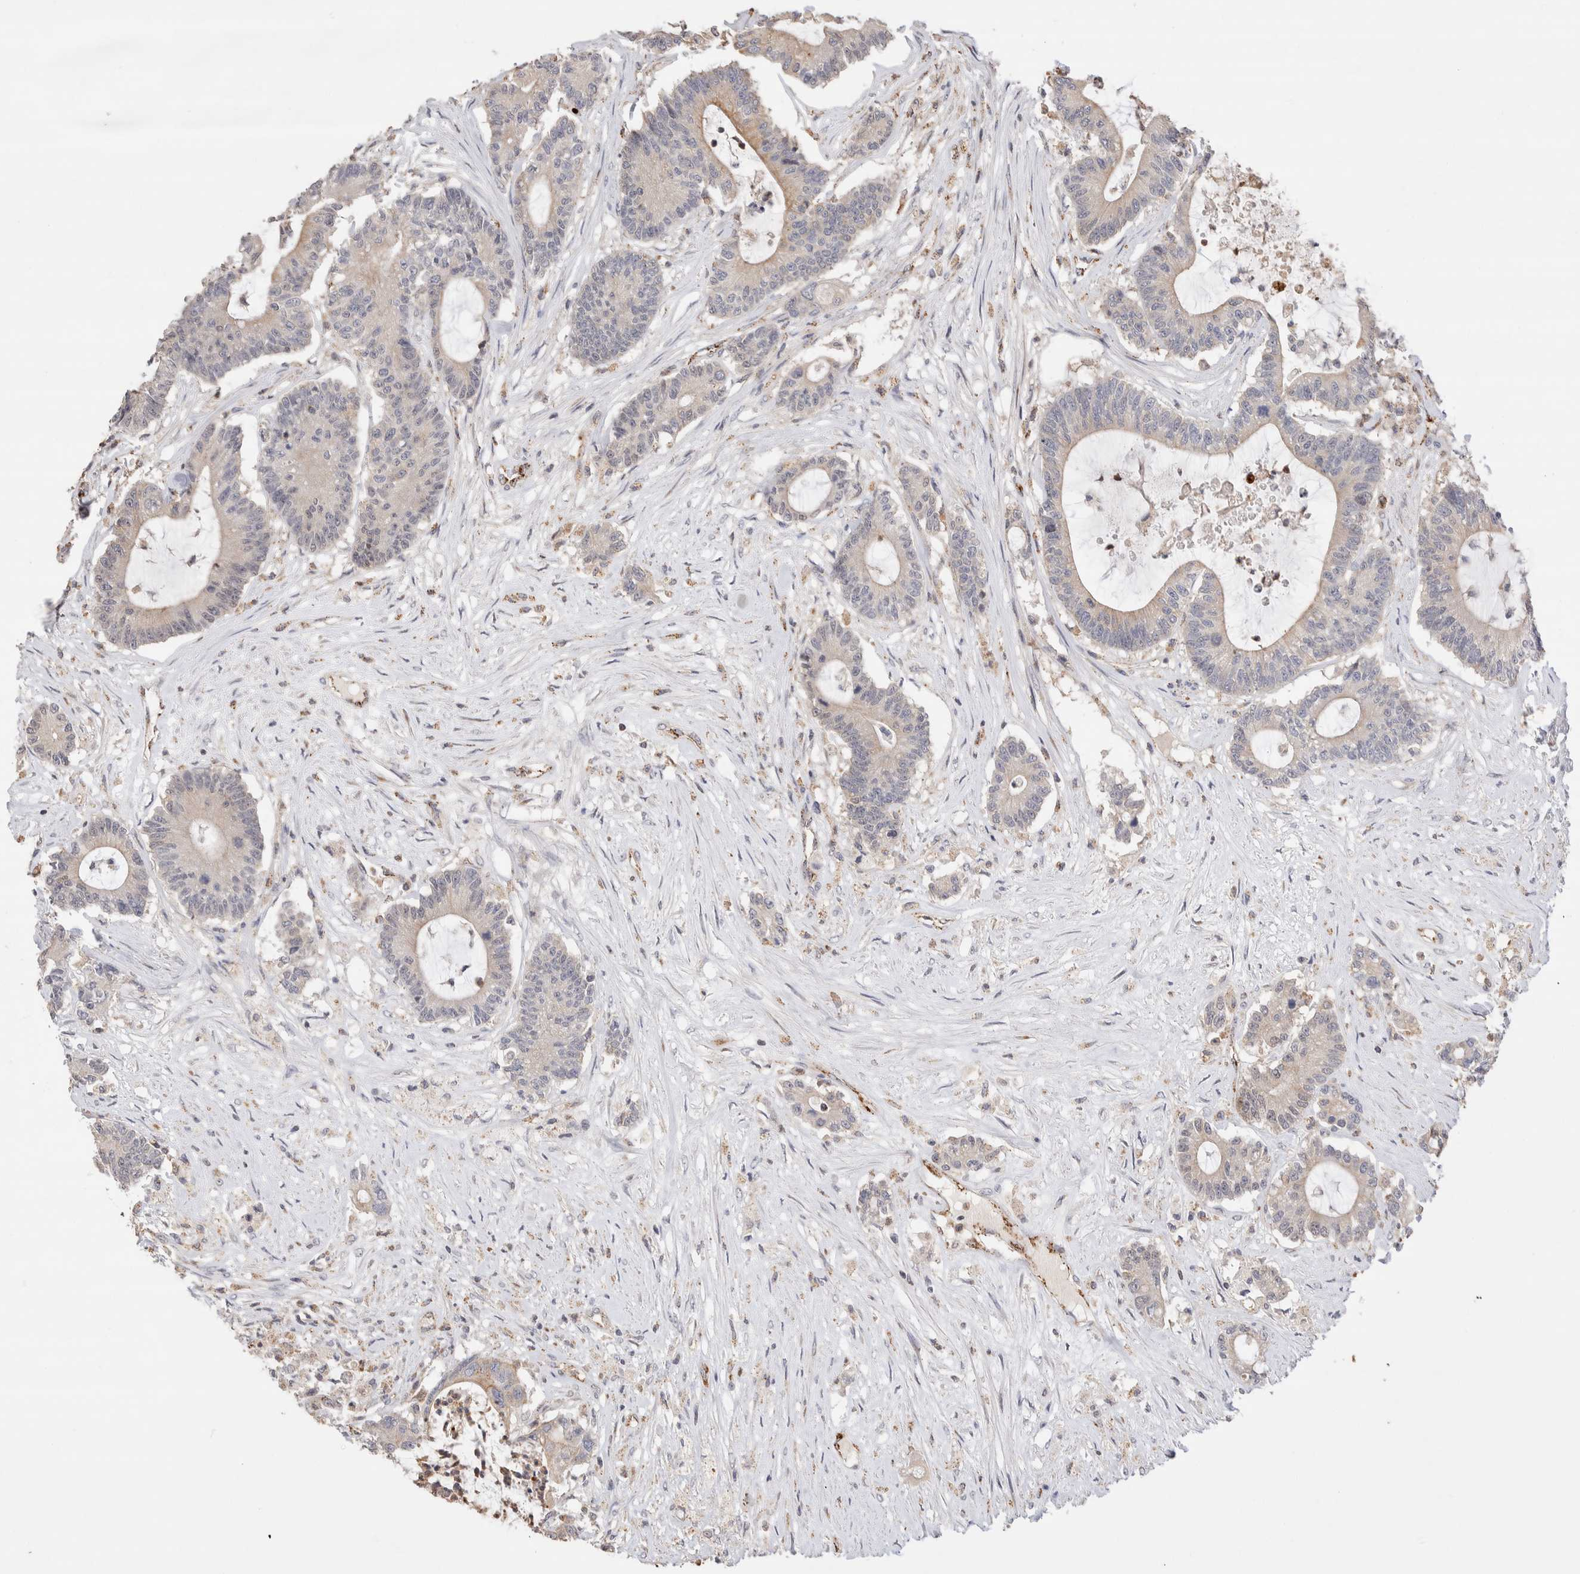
{"staining": {"intensity": "weak", "quantity": "25%-75%", "location": "cytoplasmic/membranous"}, "tissue": "colorectal cancer", "cell_type": "Tumor cells", "image_type": "cancer", "snomed": [{"axis": "morphology", "description": "Adenocarcinoma, NOS"}, {"axis": "topography", "description": "Colon"}], "caption": "Colorectal adenocarcinoma stained with DAB immunohistochemistry demonstrates low levels of weak cytoplasmic/membranous positivity in approximately 25%-75% of tumor cells.", "gene": "NSMAF", "patient": {"sex": "female", "age": 84}}